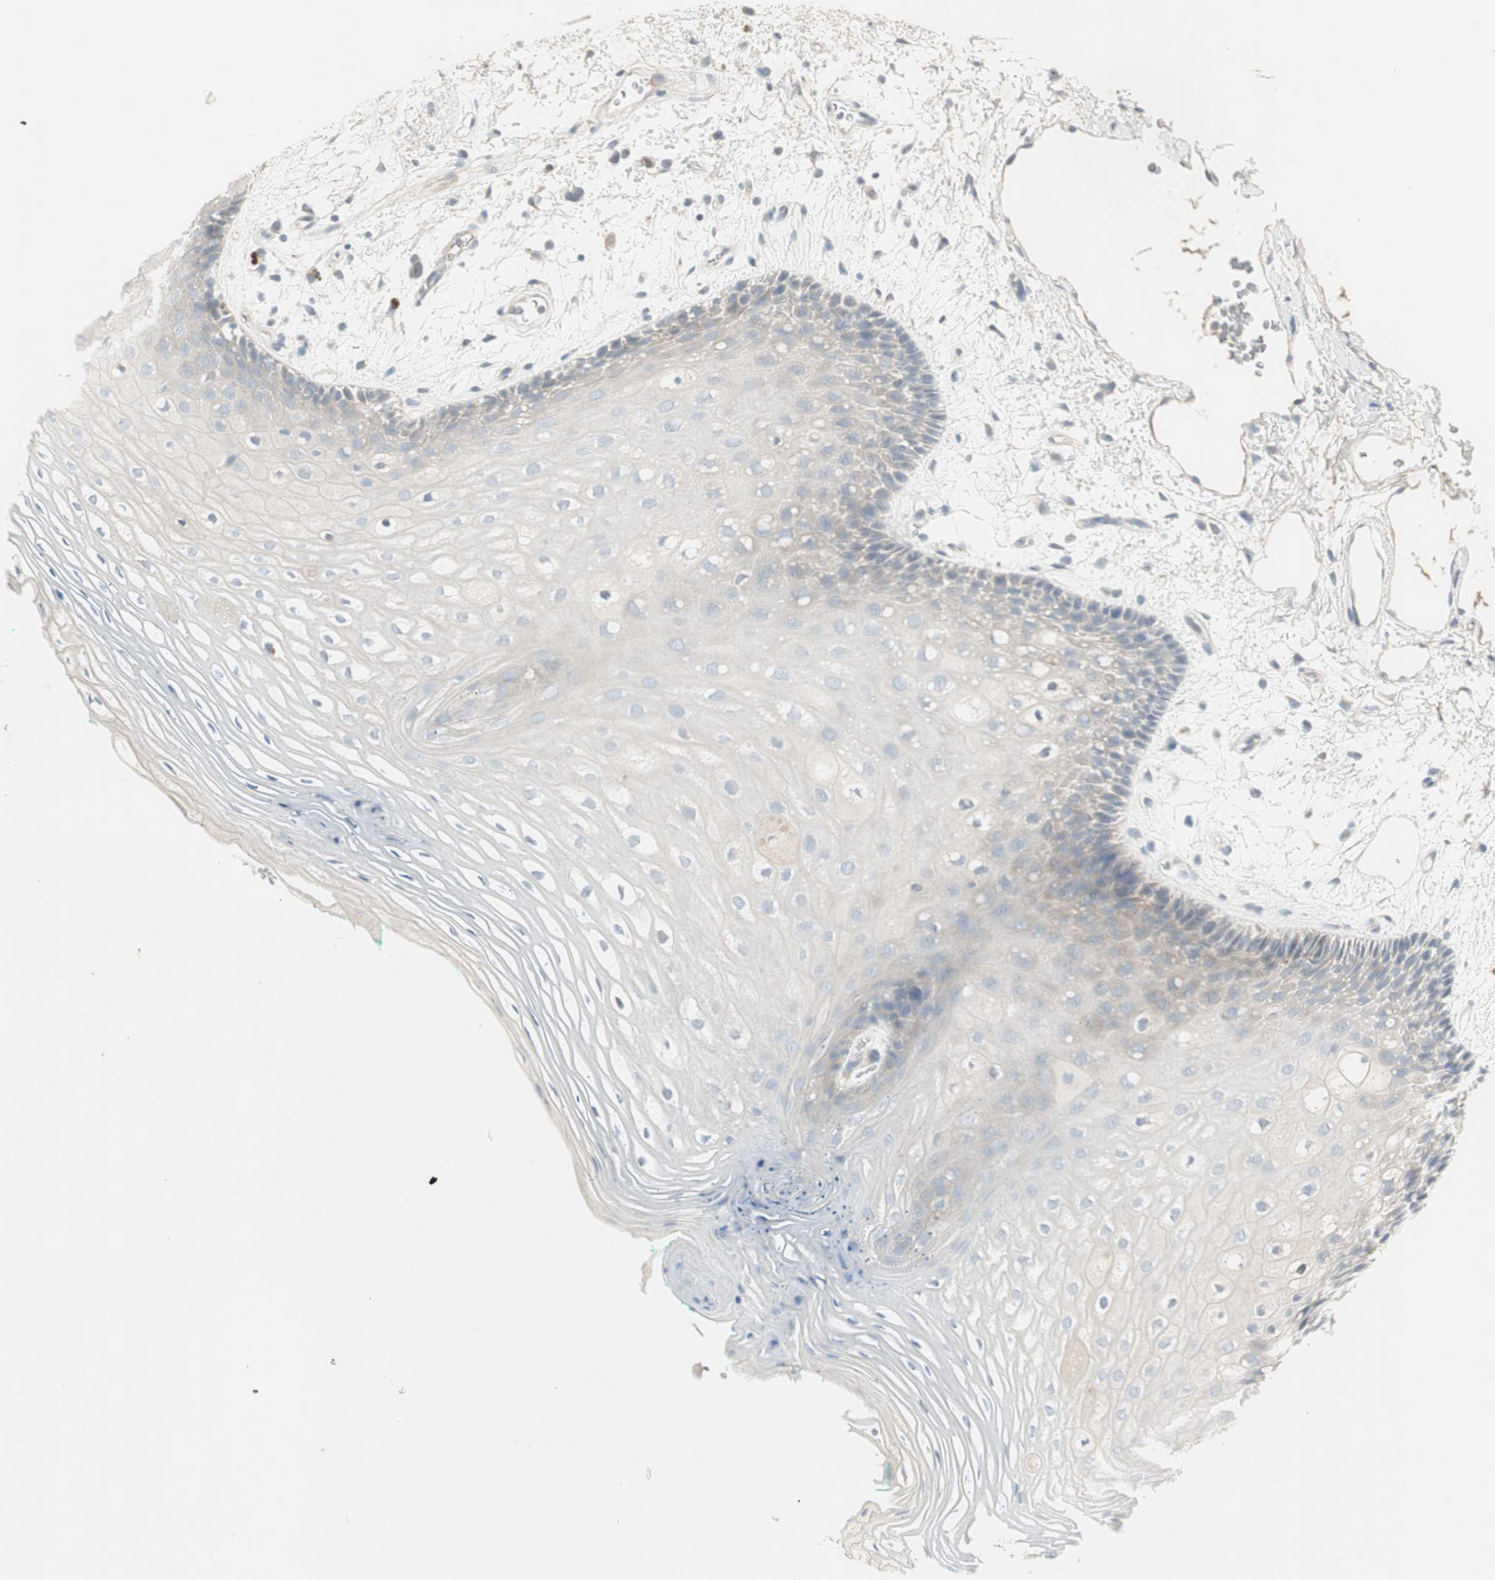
{"staining": {"intensity": "negative", "quantity": "none", "location": "none"}, "tissue": "oral mucosa", "cell_type": "Squamous epithelial cells", "image_type": "normal", "snomed": [{"axis": "morphology", "description": "Normal tissue, NOS"}, {"axis": "topography", "description": "Skeletal muscle"}, {"axis": "topography", "description": "Oral tissue"}, {"axis": "topography", "description": "Peripheral nerve tissue"}], "caption": "This is an immunohistochemistry histopathology image of benign human oral mucosa. There is no staining in squamous epithelial cells.", "gene": "MAPRE3", "patient": {"sex": "female", "age": 84}}